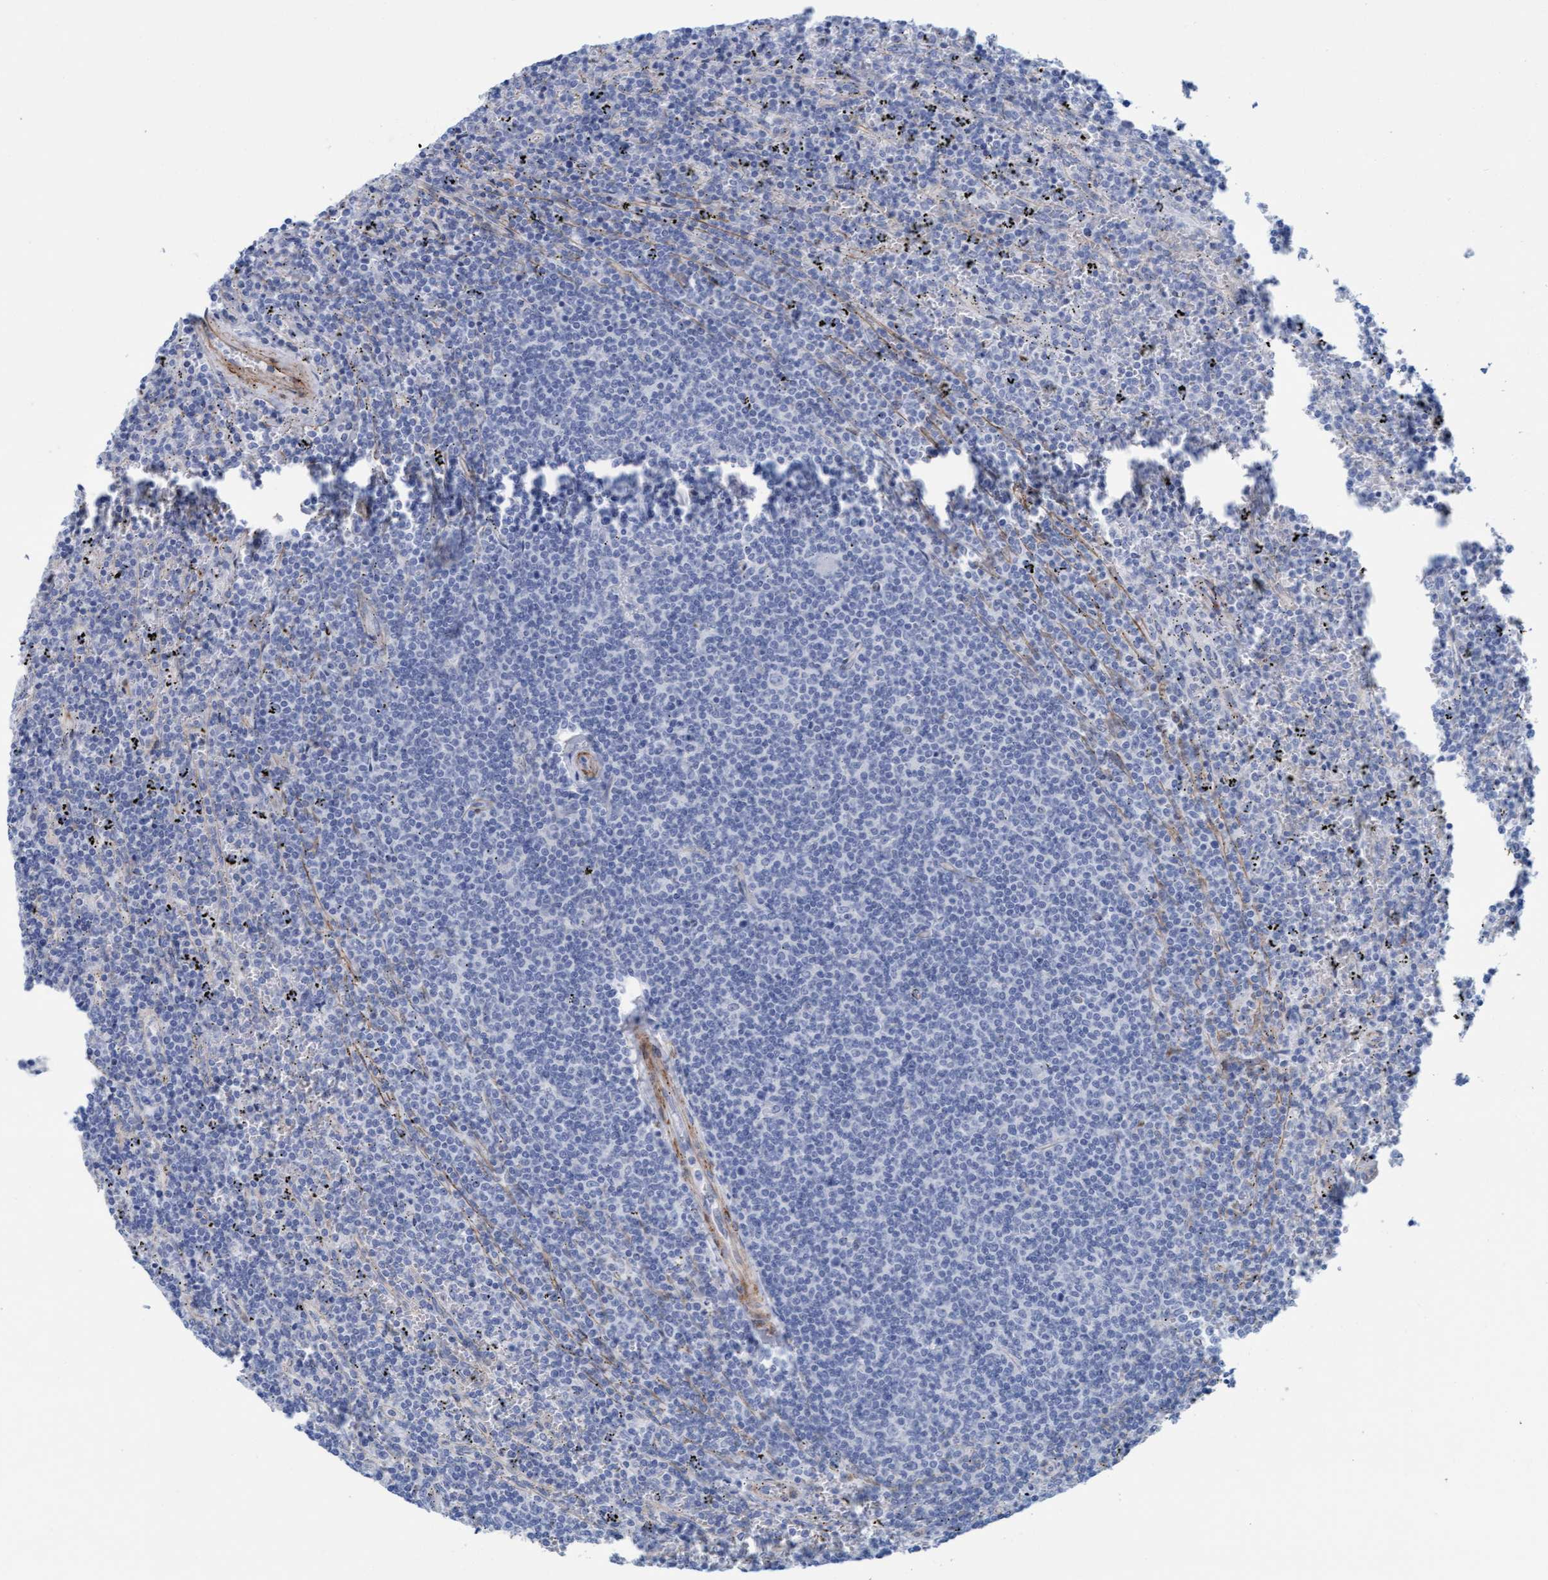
{"staining": {"intensity": "negative", "quantity": "none", "location": "none"}, "tissue": "lymphoma", "cell_type": "Tumor cells", "image_type": "cancer", "snomed": [{"axis": "morphology", "description": "Malignant lymphoma, non-Hodgkin's type, Low grade"}, {"axis": "topography", "description": "Spleen"}], "caption": "Histopathology image shows no protein staining in tumor cells of lymphoma tissue.", "gene": "MTFR1", "patient": {"sex": "female", "age": 50}}